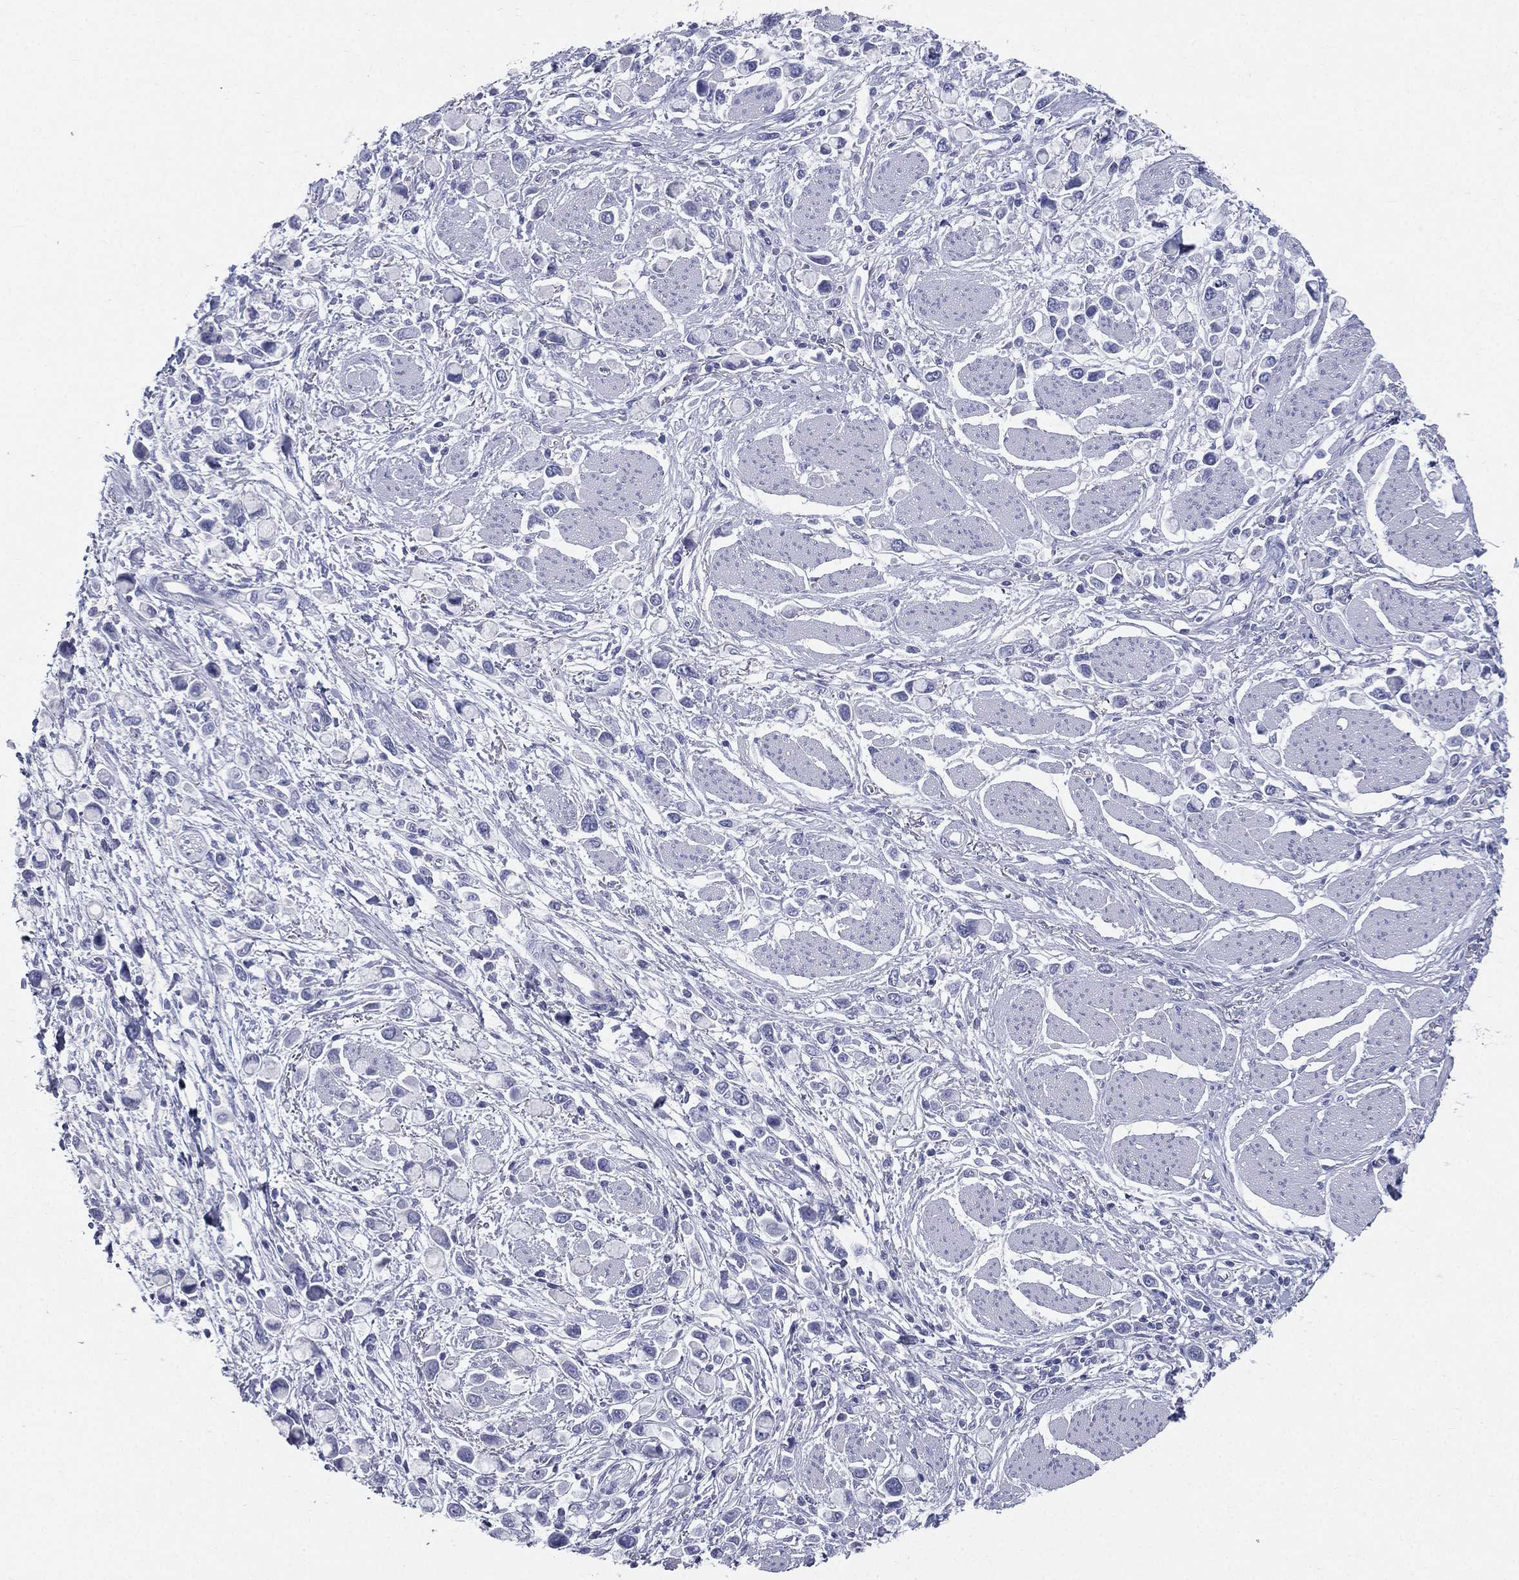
{"staining": {"intensity": "negative", "quantity": "none", "location": "none"}, "tissue": "stomach cancer", "cell_type": "Tumor cells", "image_type": "cancer", "snomed": [{"axis": "morphology", "description": "Adenocarcinoma, NOS"}, {"axis": "topography", "description": "Stomach"}], "caption": "IHC of stomach cancer (adenocarcinoma) demonstrates no staining in tumor cells.", "gene": "HP", "patient": {"sex": "female", "age": 81}}